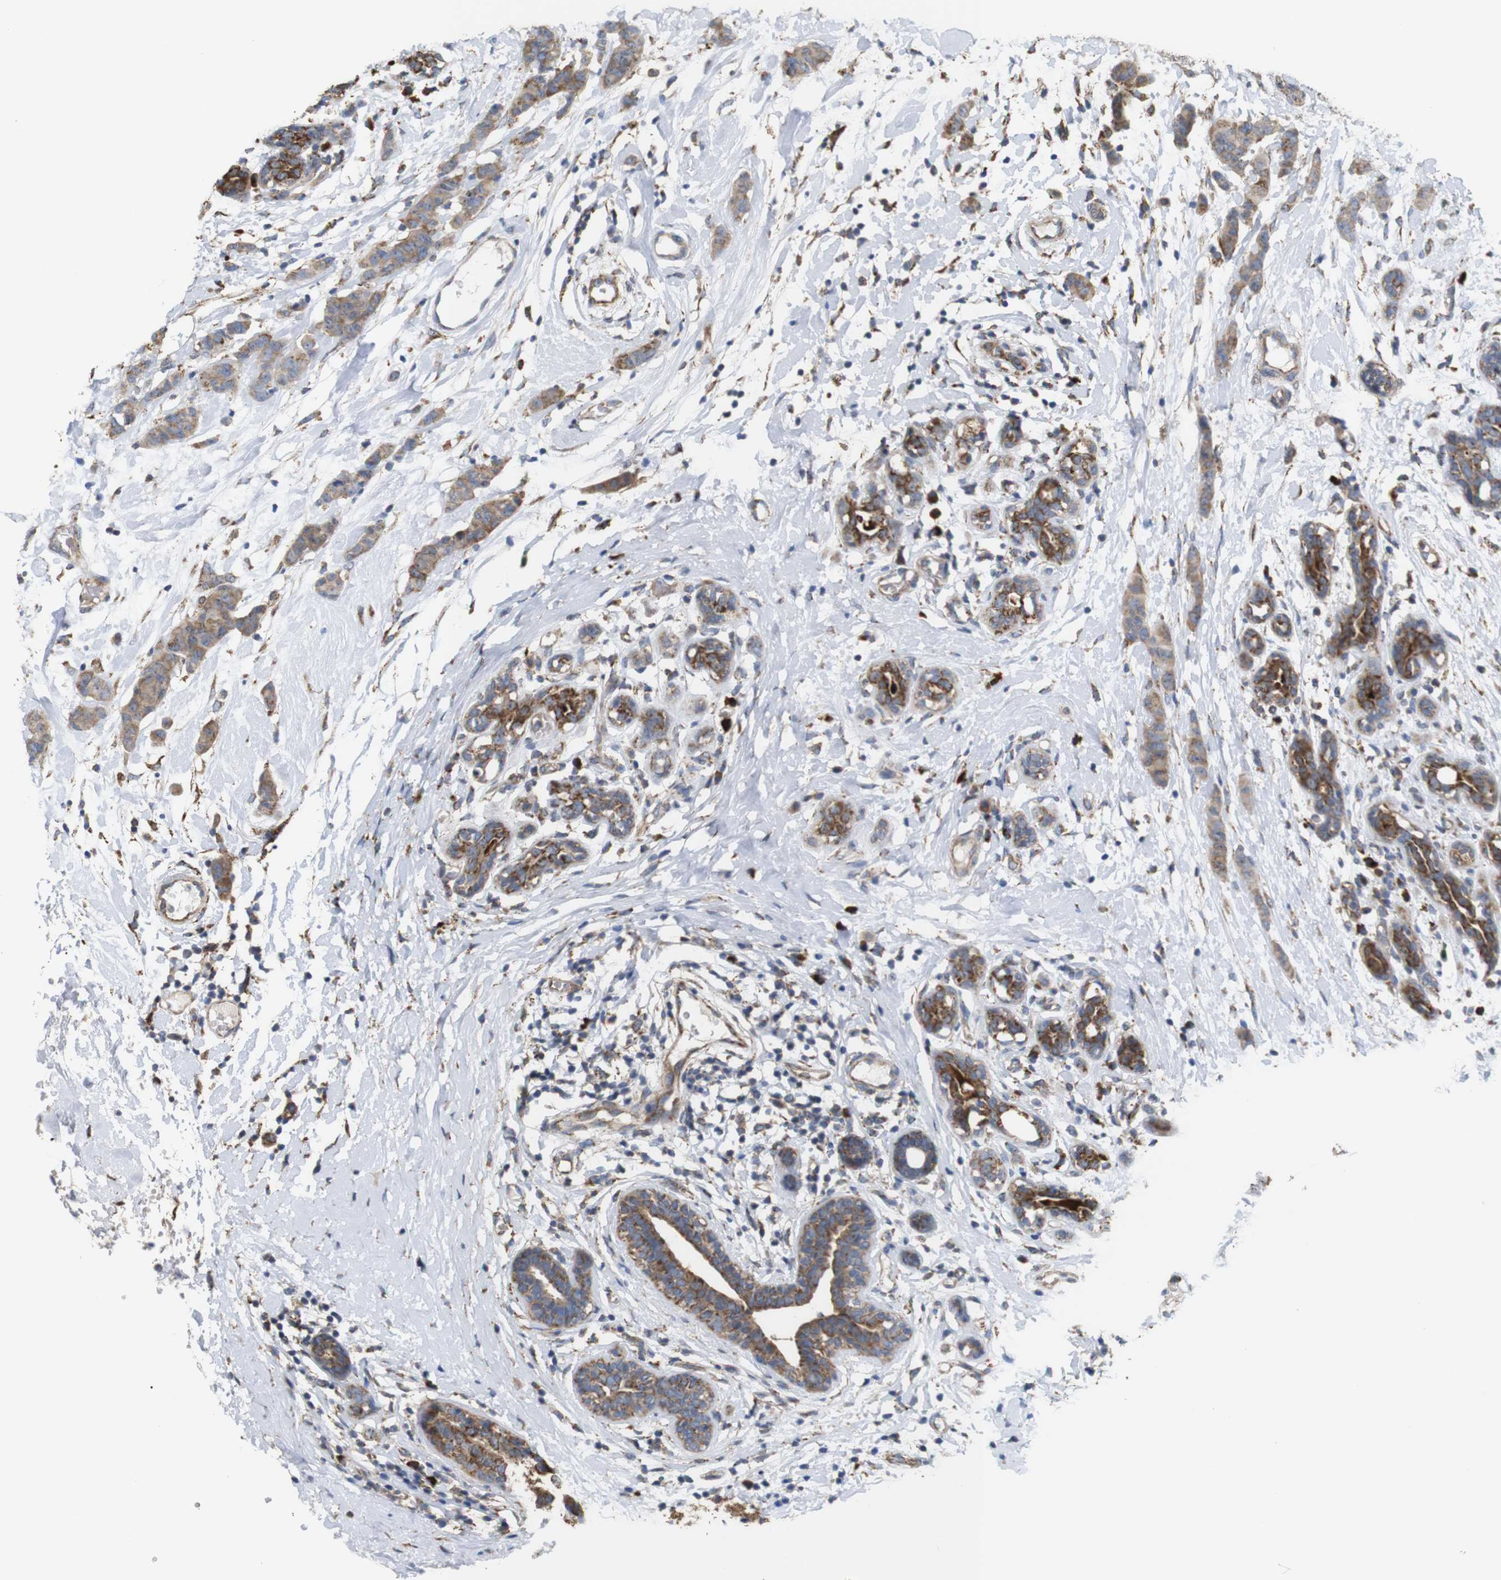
{"staining": {"intensity": "moderate", "quantity": "25%-75%", "location": "cytoplasmic/membranous"}, "tissue": "breast cancer", "cell_type": "Tumor cells", "image_type": "cancer", "snomed": [{"axis": "morphology", "description": "Normal tissue, NOS"}, {"axis": "morphology", "description": "Duct carcinoma"}, {"axis": "topography", "description": "Breast"}], "caption": "Tumor cells demonstrate moderate cytoplasmic/membranous expression in about 25%-75% of cells in intraductal carcinoma (breast).", "gene": "PTPRR", "patient": {"sex": "female", "age": 40}}